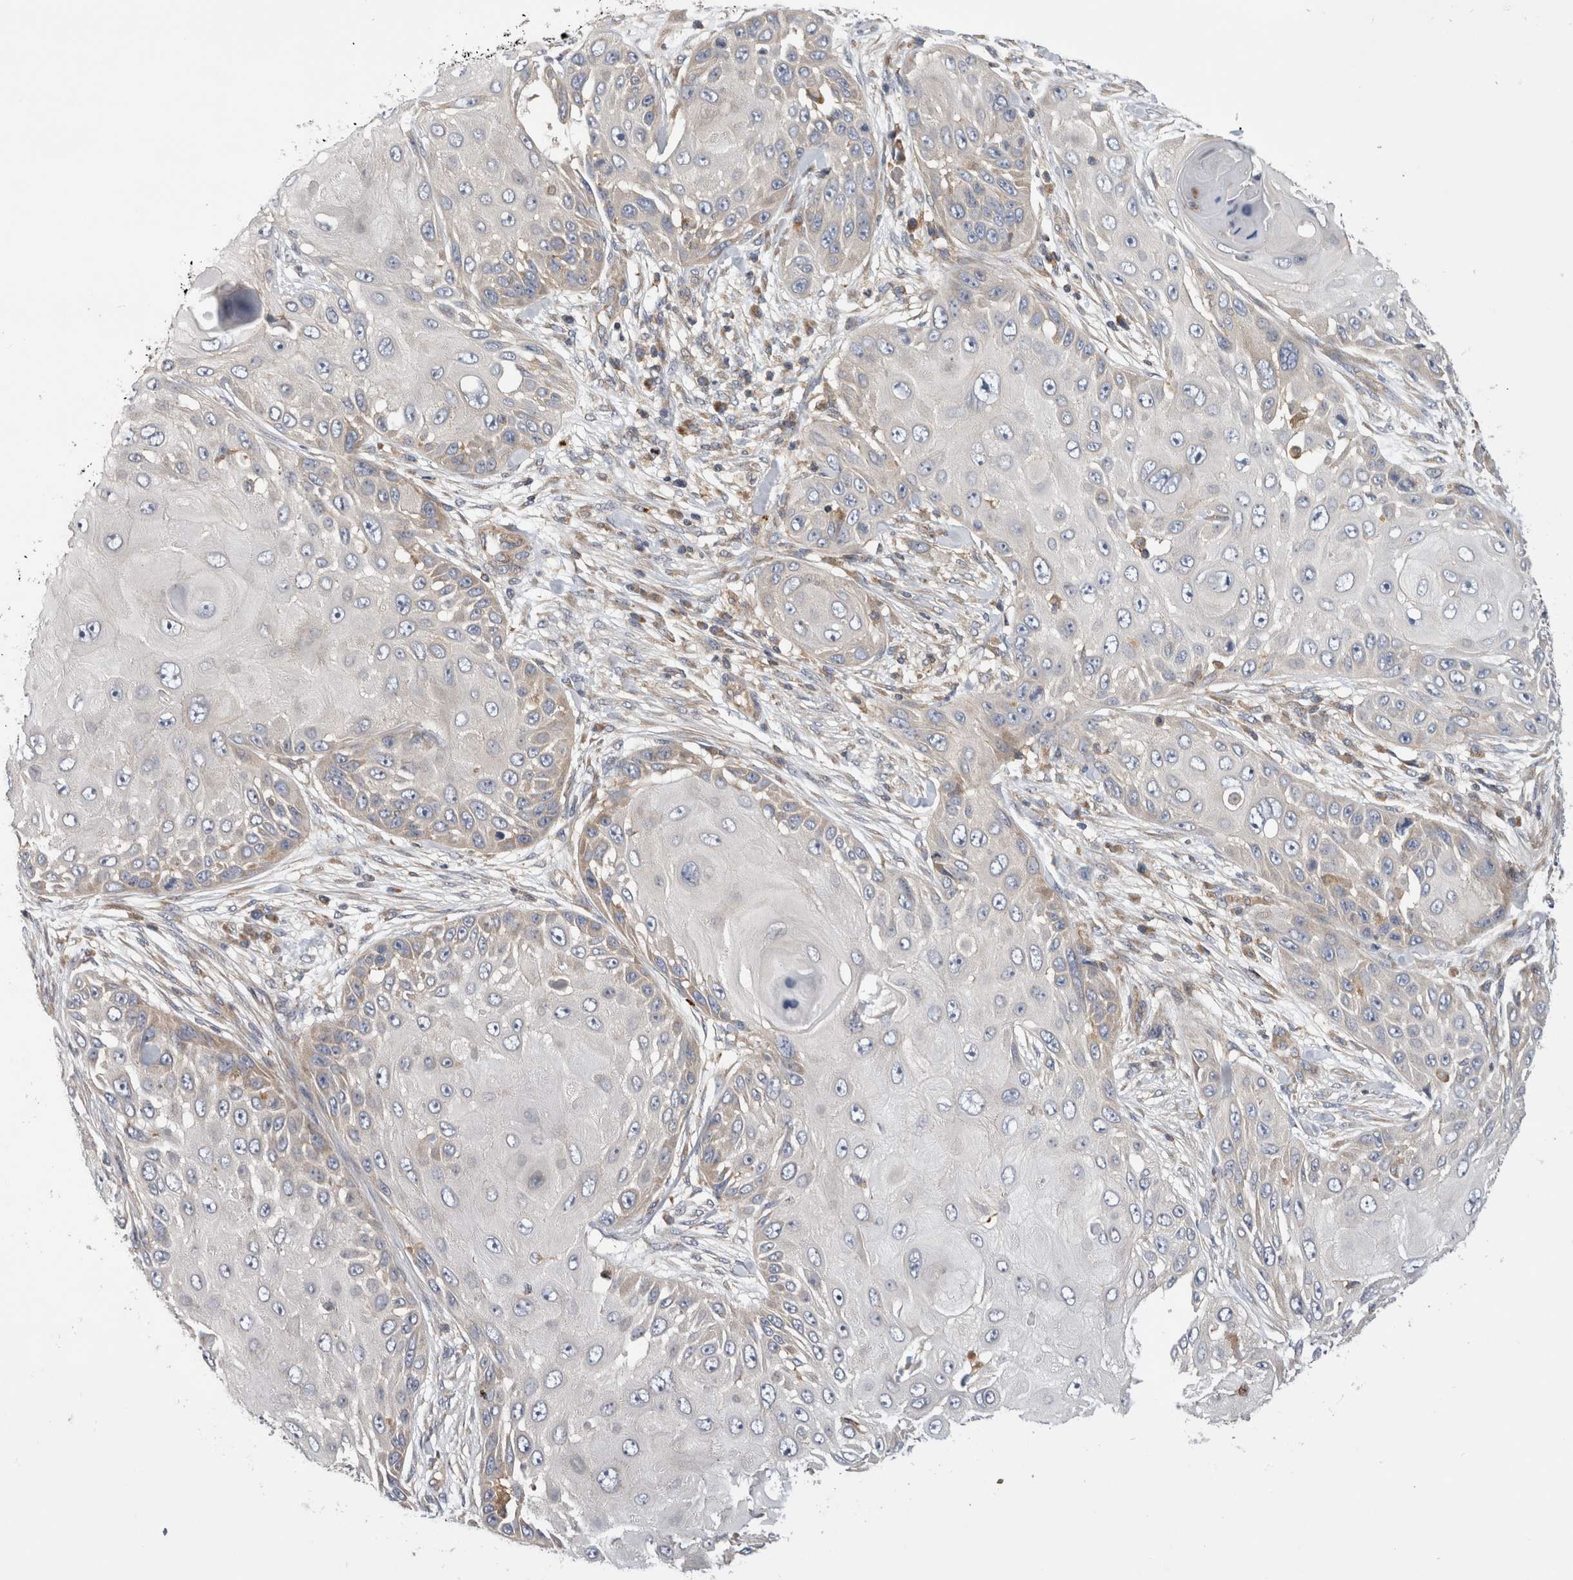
{"staining": {"intensity": "negative", "quantity": "none", "location": "none"}, "tissue": "skin cancer", "cell_type": "Tumor cells", "image_type": "cancer", "snomed": [{"axis": "morphology", "description": "Squamous cell carcinoma, NOS"}, {"axis": "topography", "description": "Skin"}], "caption": "Tumor cells are negative for protein expression in human skin cancer. (Brightfield microscopy of DAB (3,3'-diaminobenzidine) immunohistochemistry at high magnification).", "gene": "GRIK2", "patient": {"sex": "female", "age": 44}}